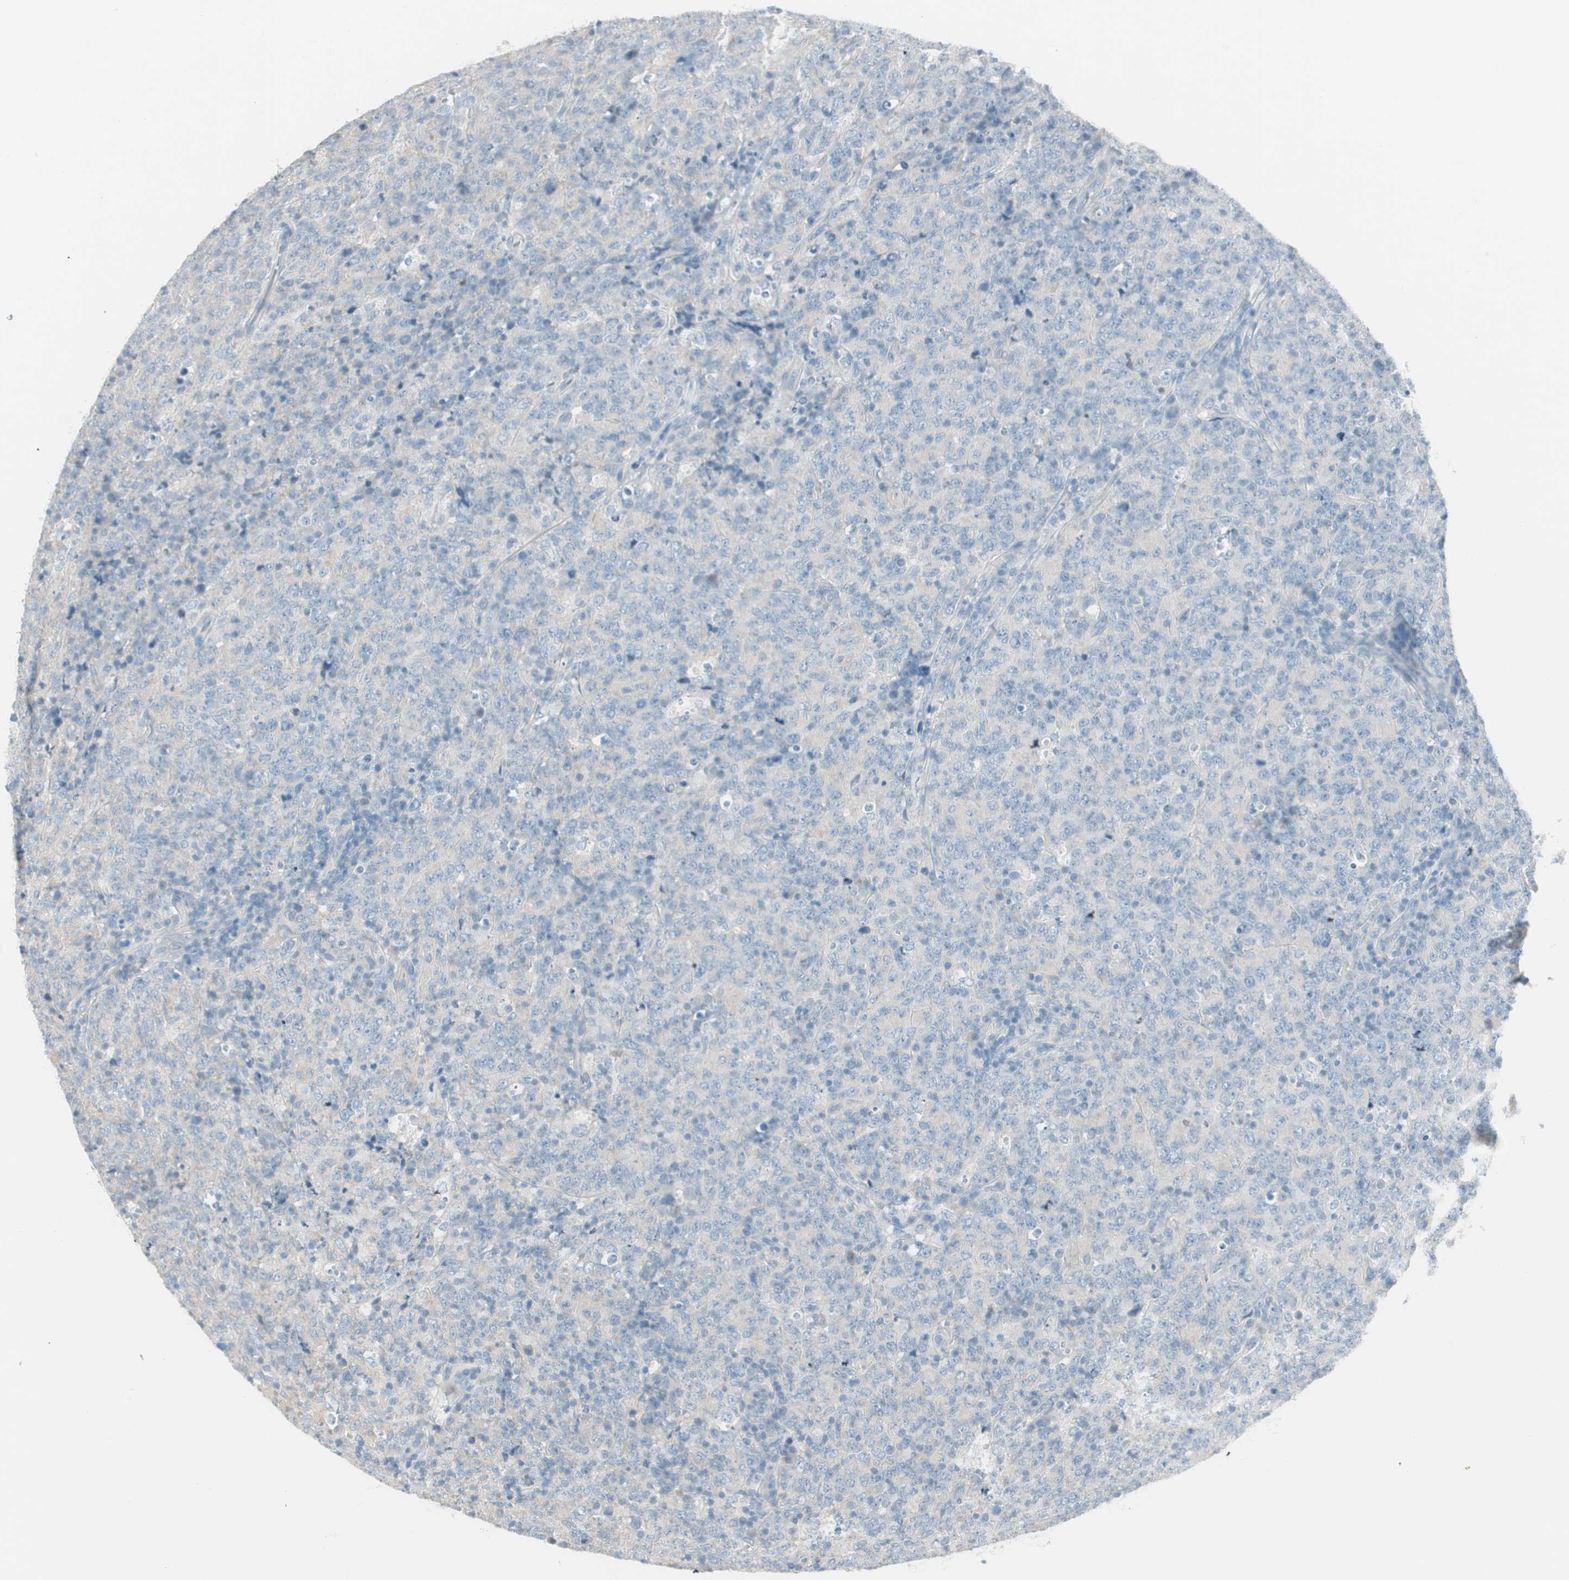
{"staining": {"intensity": "weak", "quantity": "25%-75%", "location": "cytoplasmic/membranous"}, "tissue": "lymphoma", "cell_type": "Tumor cells", "image_type": "cancer", "snomed": [{"axis": "morphology", "description": "Malignant lymphoma, non-Hodgkin's type, High grade"}, {"axis": "topography", "description": "Tonsil"}], "caption": "Tumor cells display weak cytoplasmic/membranous expression in about 25%-75% of cells in lymphoma.", "gene": "ITLN2", "patient": {"sex": "female", "age": 36}}